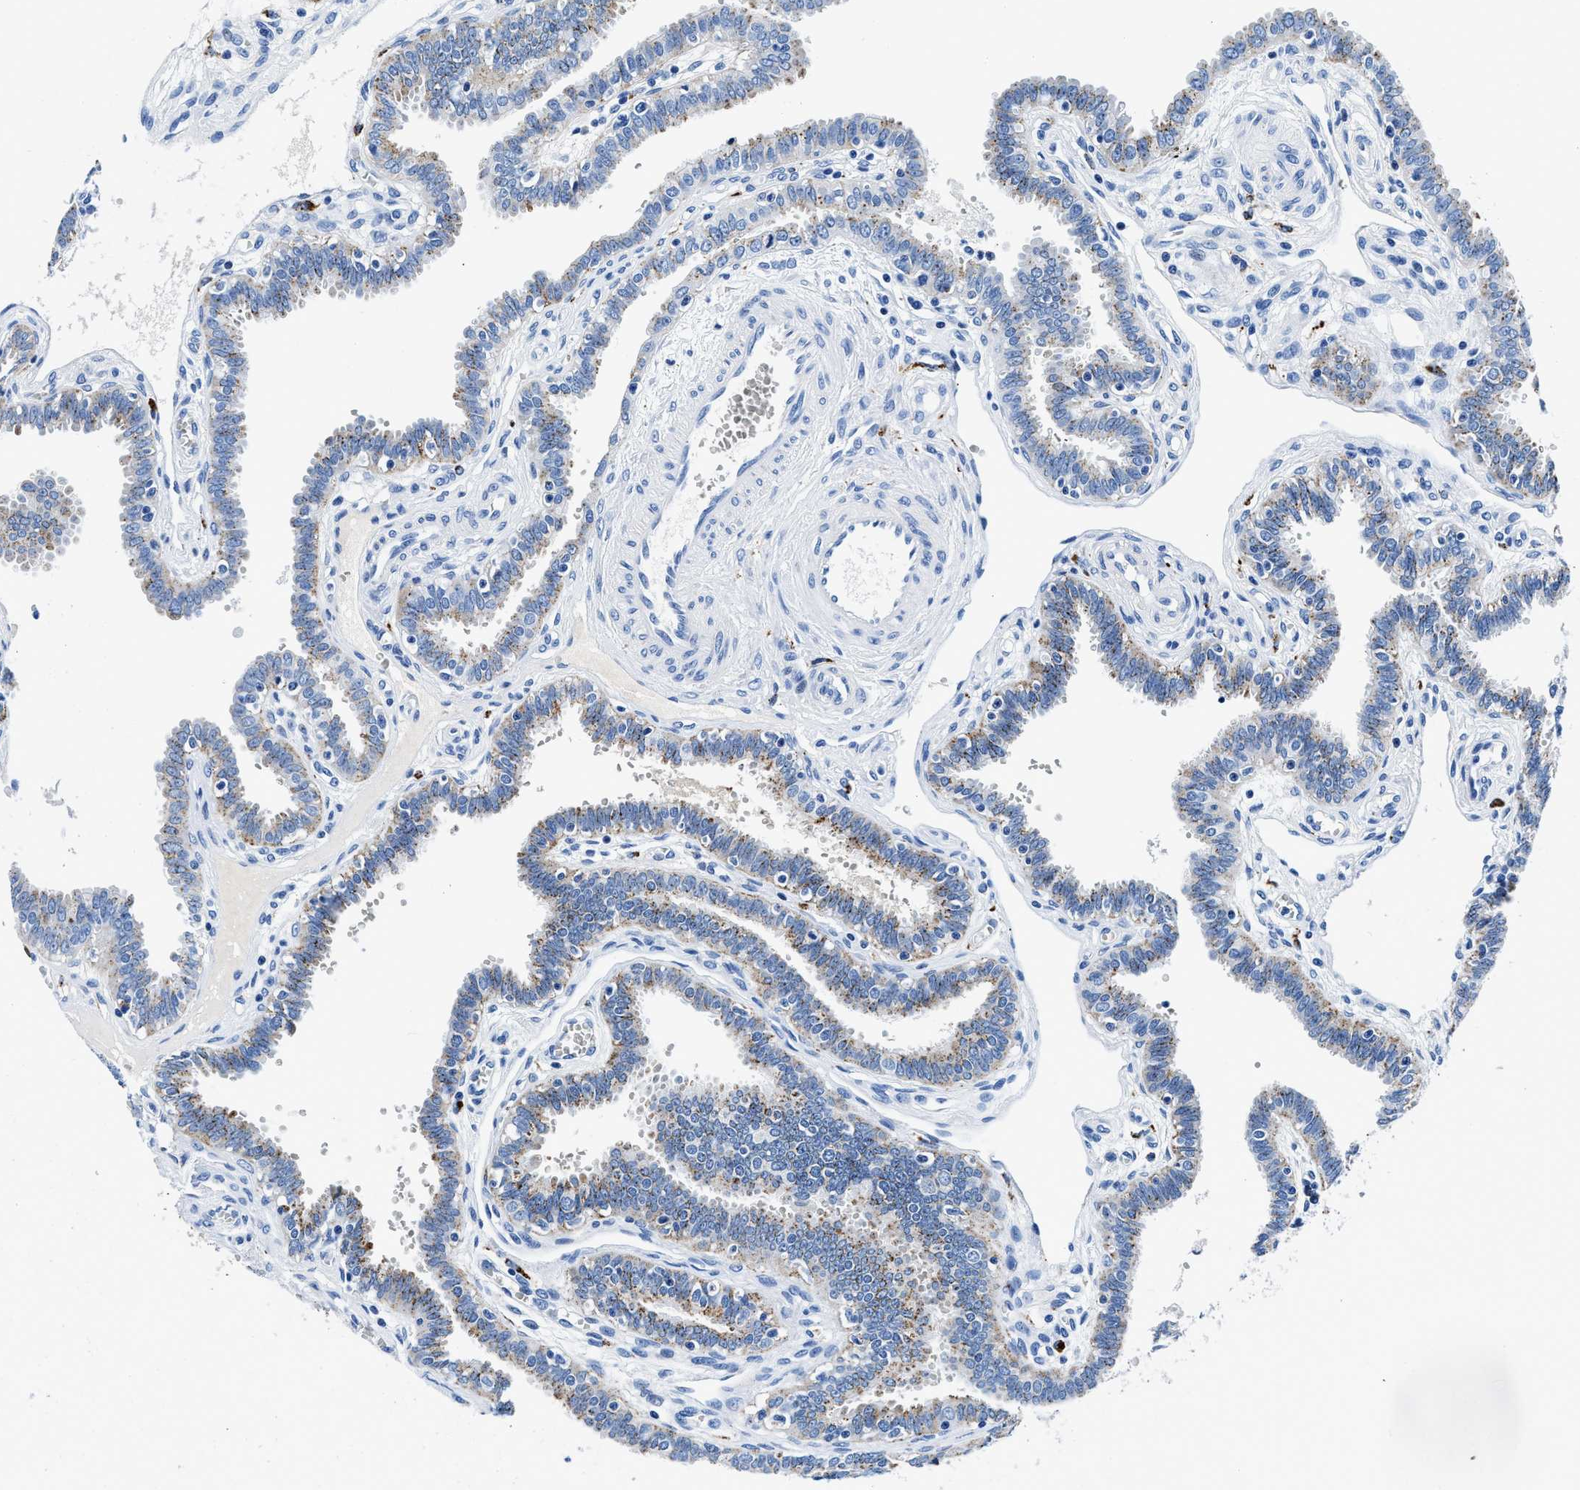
{"staining": {"intensity": "moderate", "quantity": "25%-75%", "location": "cytoplasmic/membranous"}, "tissue": "fallopian tube", "cell_type": "Glandular cells", "image_type": "normal", "snomed": [{"axis": "morphology", "description": "Normal tissue, NOS"}, {"axis": "topography", "description": "Fallopian tube"}], "caption": "A brown stain highlights moderate cytoplasmic/membranous expression of a protein in glandular cells of benign fallopian tube.", "gene": "OR14K1", "patient": {"sex": "female", "age": 32}}